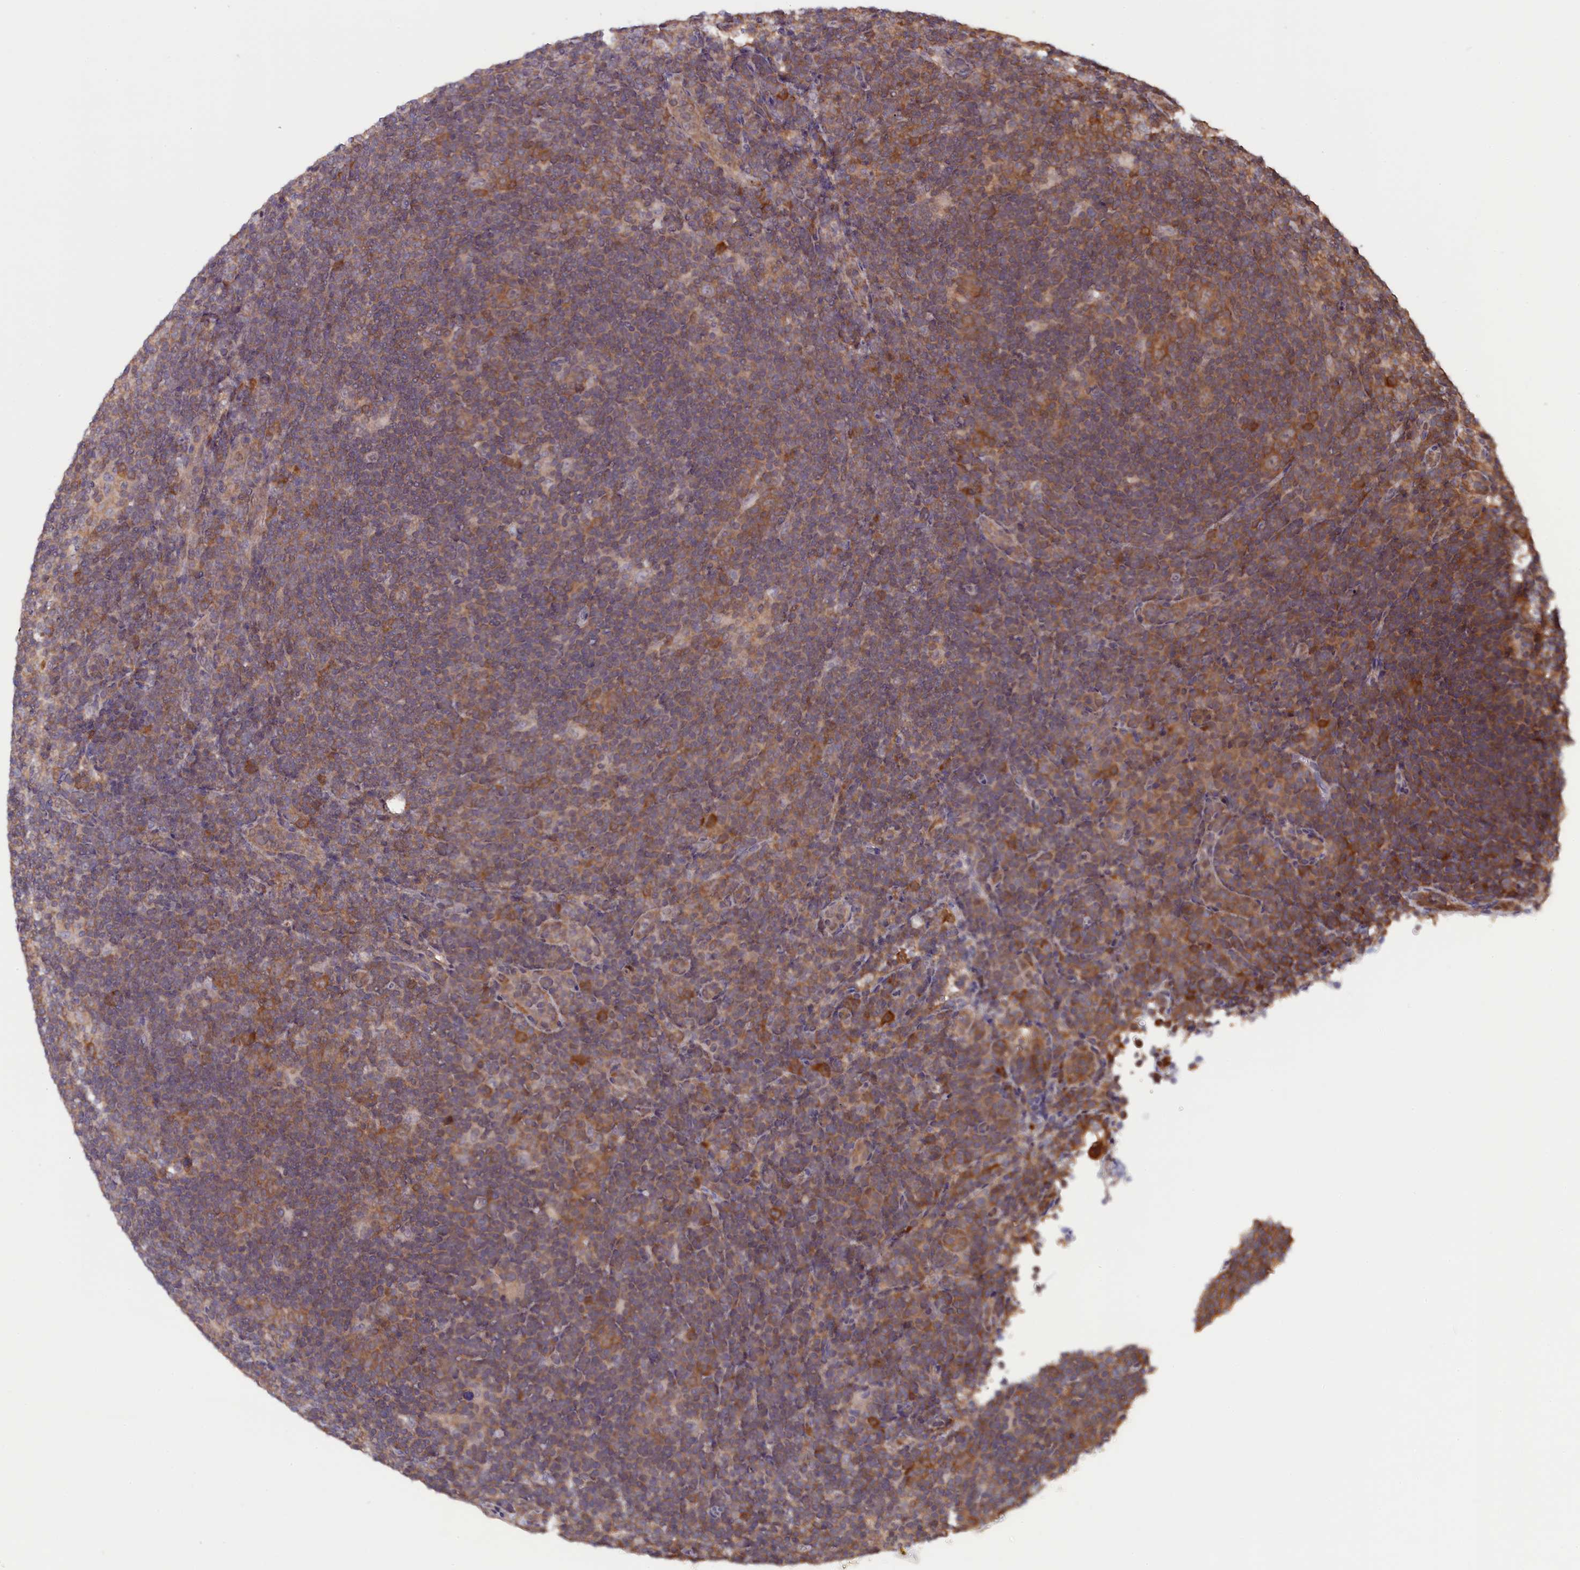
{"staining": {"intensity": "weak", "quantity": "25%-75%", "location": "cytoplasmic/membranous"}, "tissue": "lymphoma", "cell_type": "Tumor cells", "image_type": "cancer", "snomed": [{"axis": "morphology", "description": "Hodgkin's disease, NOS"}, {"axis": "topography", "description": "Lymph node"}], "caption": "Immunohistochemical staining of Hodgkin's disease demonstrates low levels of weak cytoplasmic/membranous protein expression in approximately 25%-75% of tumor cells. (DAB IHC with brightfield microscopy, high magnification).", "gene": "JPT2", "patient": {"sex": "female", "age": 57}}